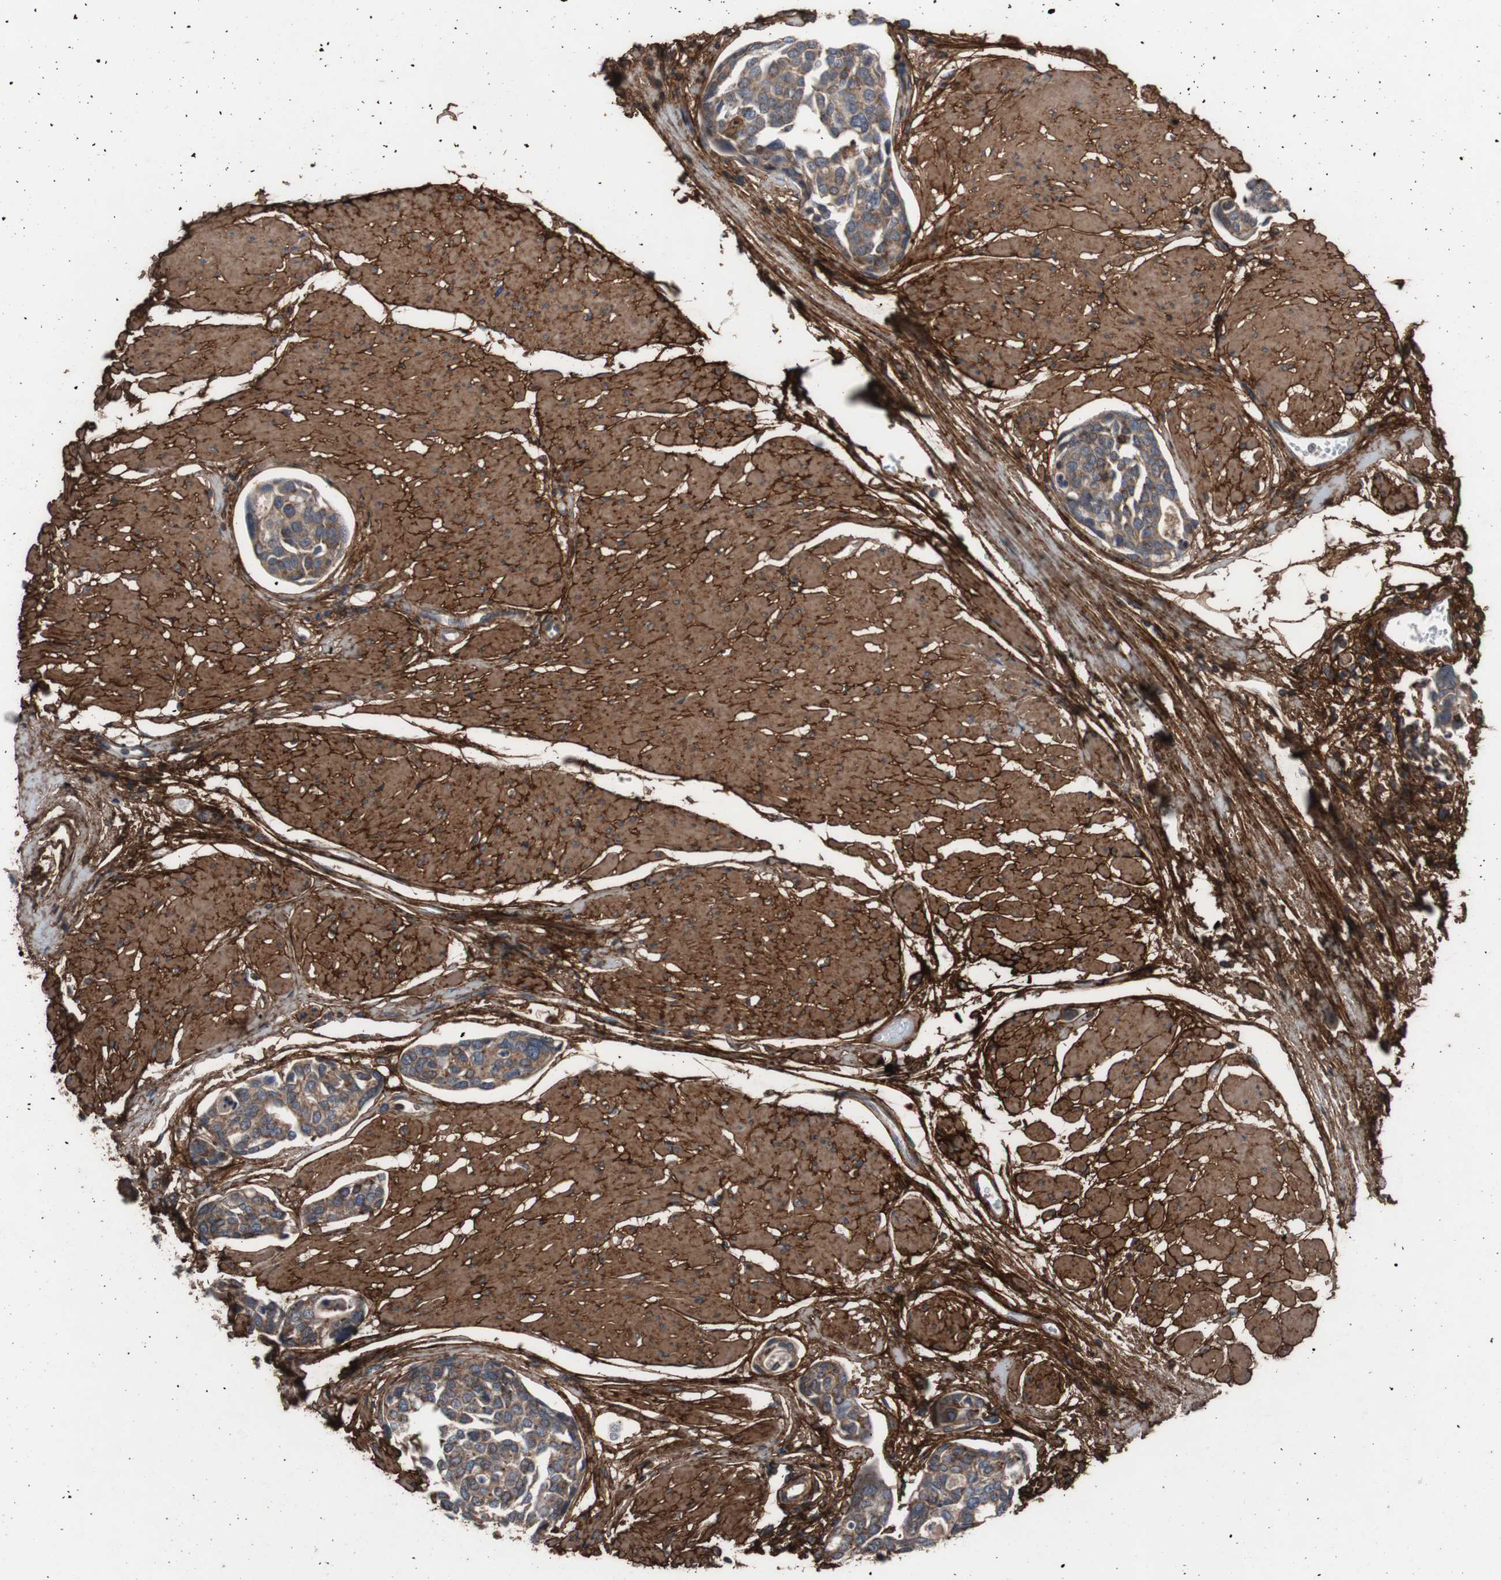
{"staining": {"intensity": "weak", "quantity": ">75%", "location": "cytoplasmic/membranous"}, "tissue": "urothelial cancer", "cell_type": "Tumor cells", "image_type": "cancer", "snomed": [{"axis": "morphology", "description": "Urothelial carcinoma, High grade"}, {"axis": "topography", "description": "Urinary bladder"}], "caption": "Urothelial carcinoma (high-grade) was stained to show a protein in brown. There is low levels of weak cytoplasmic/membranous staining in about >75% of tumor cells.", "gene": "COL6A2", "patient": {"sex": "male", "age": 78}}